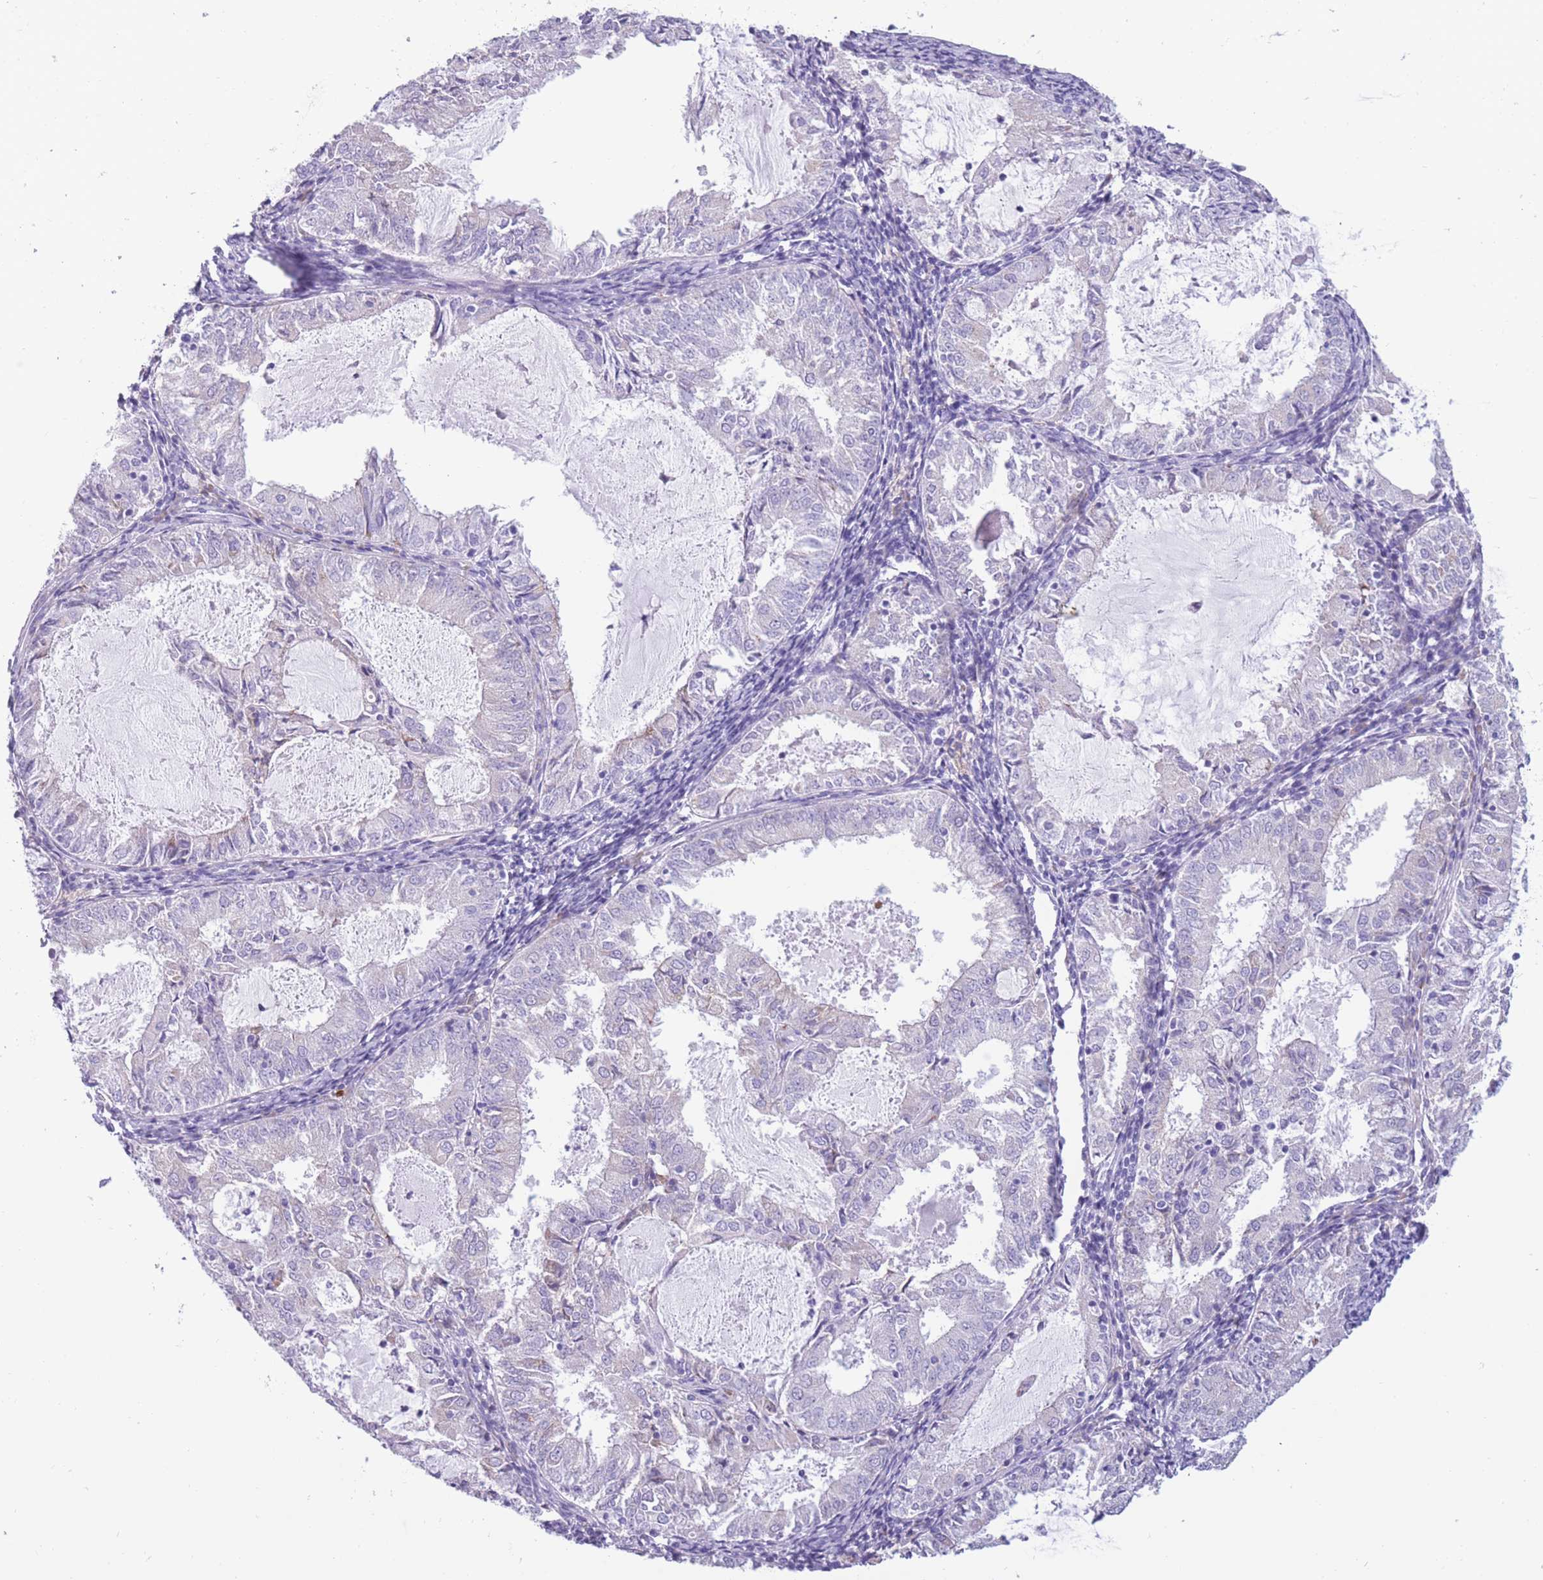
{"staining": {"intensity": "negative", "quantity": "none", "location": "none"}, "tissue": "endometrial cancer", "cell_type": "Tumor cells", "image_type": "cancer", "snomed": [{"axis": "morphology", "description": "Adenocarcinoma, NOS"}, {"axis": "topography", "description": "Endometrium"}], "caption": "This photomicrograph is of adenocarcinoma (endometrial) stained with immunohistochemistry (IHC) to label a protein in brown with the nuclei are counter-stained blue. There is no staining in tumor cells.", "gene": "COL27A1", "patient": {"sex": "female", "age": 57}}